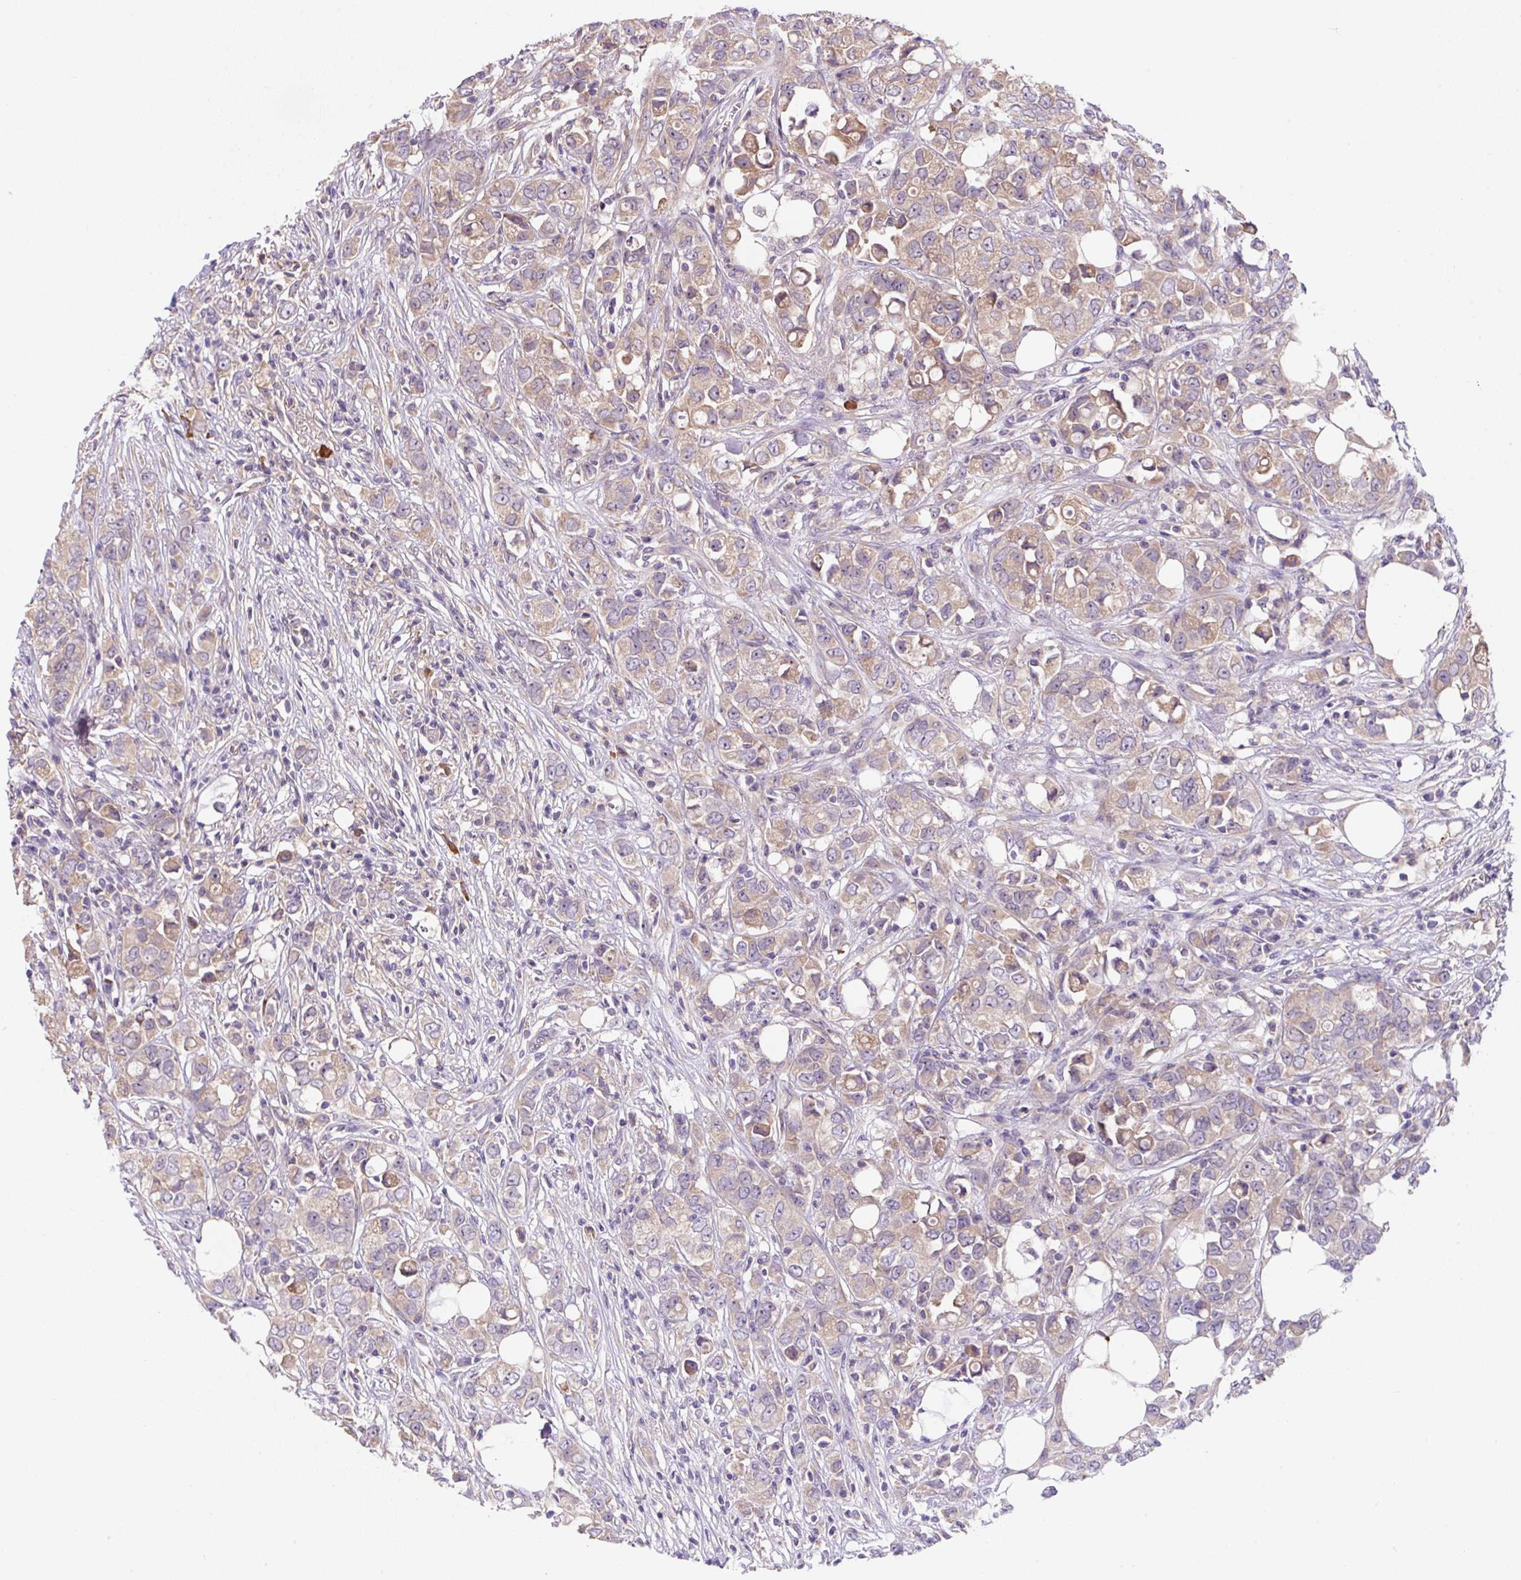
{"staining": {"intensity": "weak", "quantity": "25%-75%", "location": "cytoplasmic/membranous"}, "tissue": "breast cancer", "cell_type": "Tumor cells", "image_type": "cancer", "snomed": [{"axis": "morphology", "description": "Lobular carcinoma"}, {"axis": "topography", "description": "Breast"}], "caption": "Protein staining demonstrates weak cytoplasmic/membranous expression in about 25%-75% of tumor cells in breast cancer. The protein of interest is shown in brown color, while the nuclei are stained blue.", "gene": "FZD5", "patient": {"sex": "female", "age": 91}}